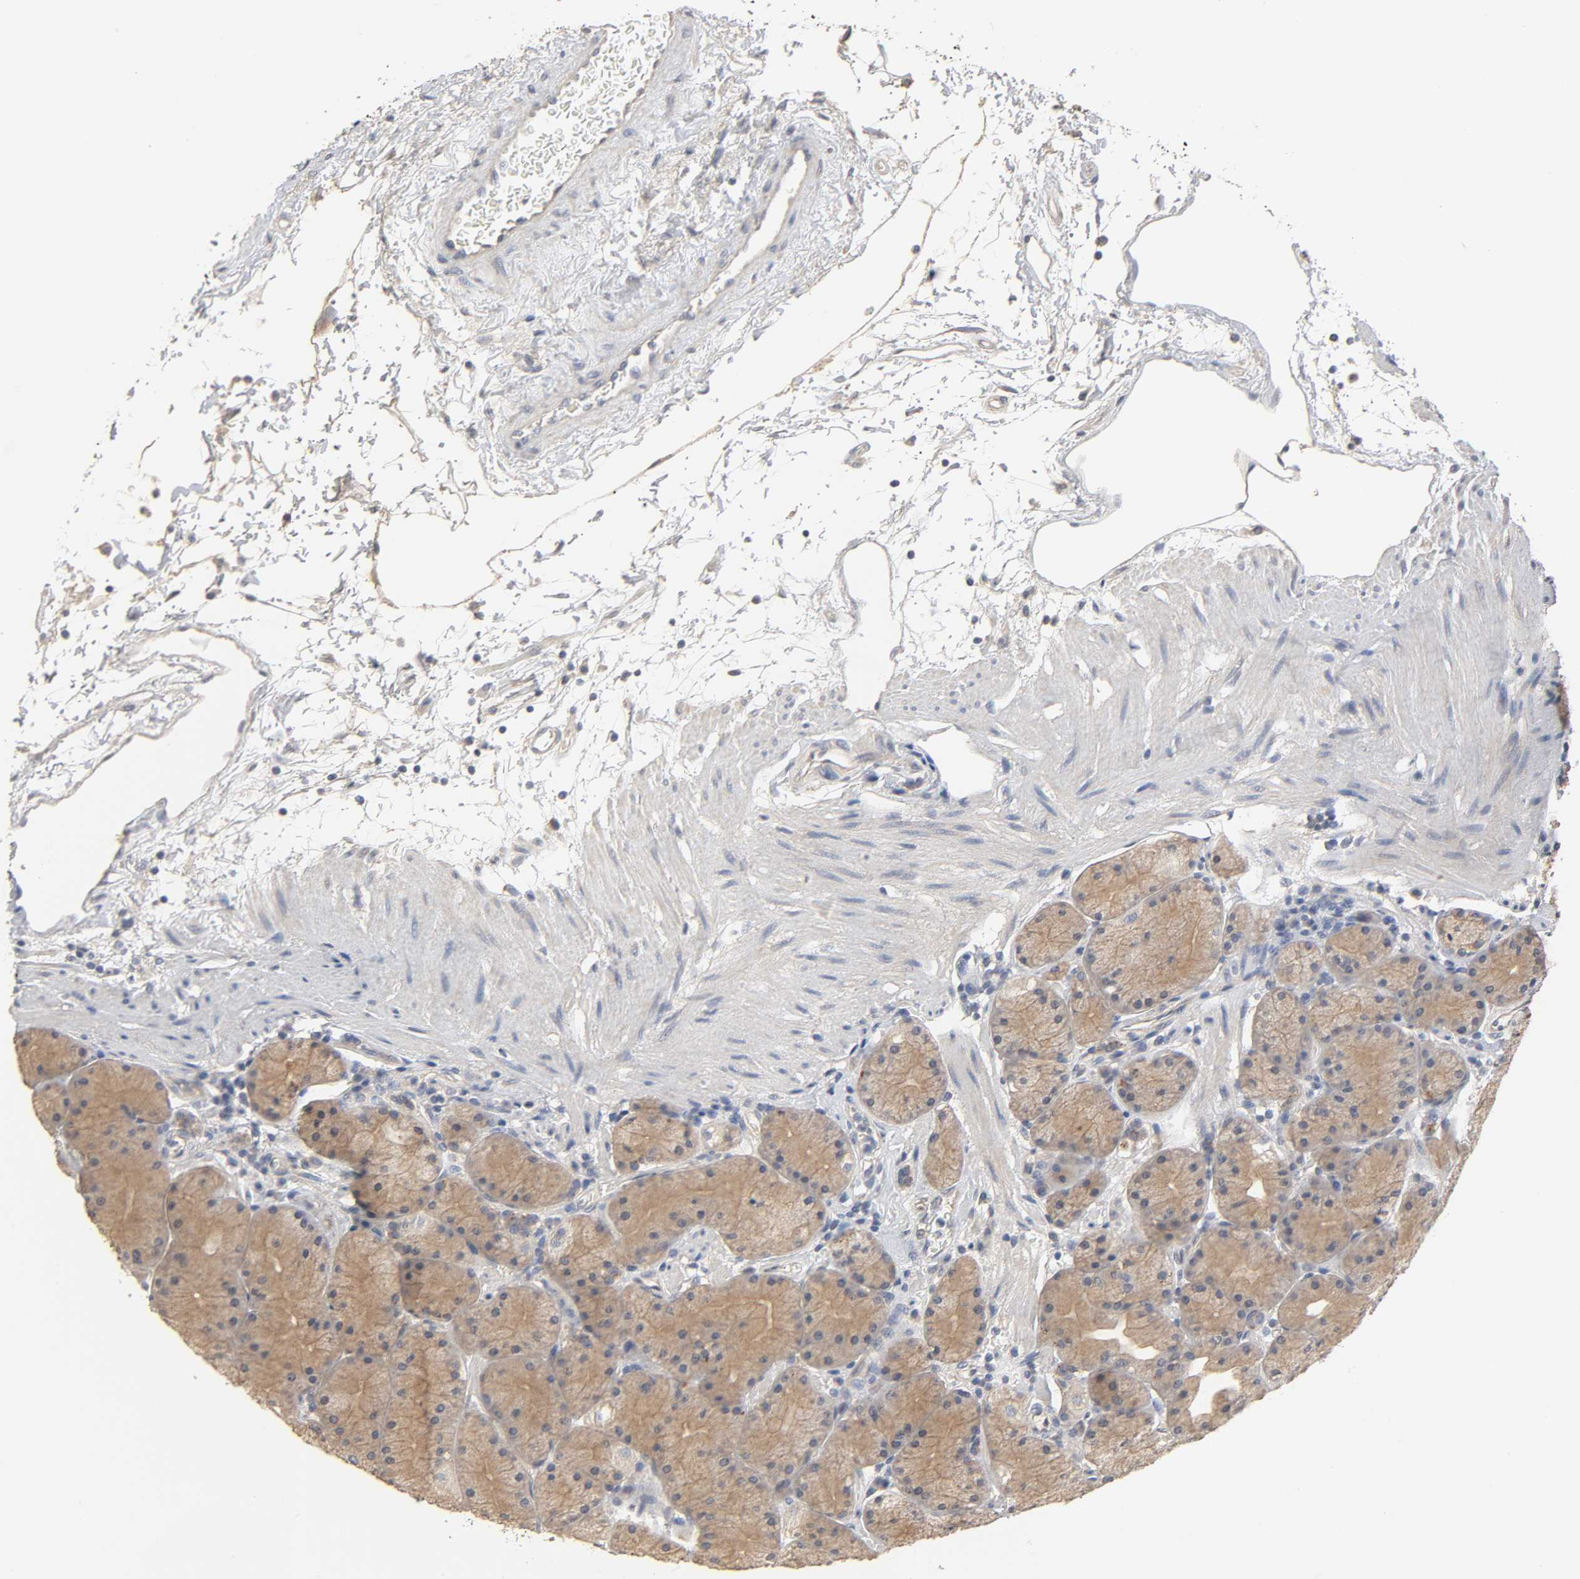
{"staining": {"intensity": "moderate", "quantity": ">75%", "location": "cytoplasmic/membranous"}, "tissue": "stomach", "cell_type": "Glandular cells", "image_type": "normal", "snomed": [{"axis": "morphology", "description": "Normal tissue, NOS"}, {"axis": "topography", "description": "Stomach, upper"}, {"axis": "topography", "description": "Stomach"}], "caption": "IHC histopathology image of unremarkable stomach stained for a protein (brown), which demonstrates medium levels of moderate cytoplasmic/membranous staining in approximately >75% of glandular cells.", "gene": "SLC10A2", "patient": {"sex": "male", "age": 76}}